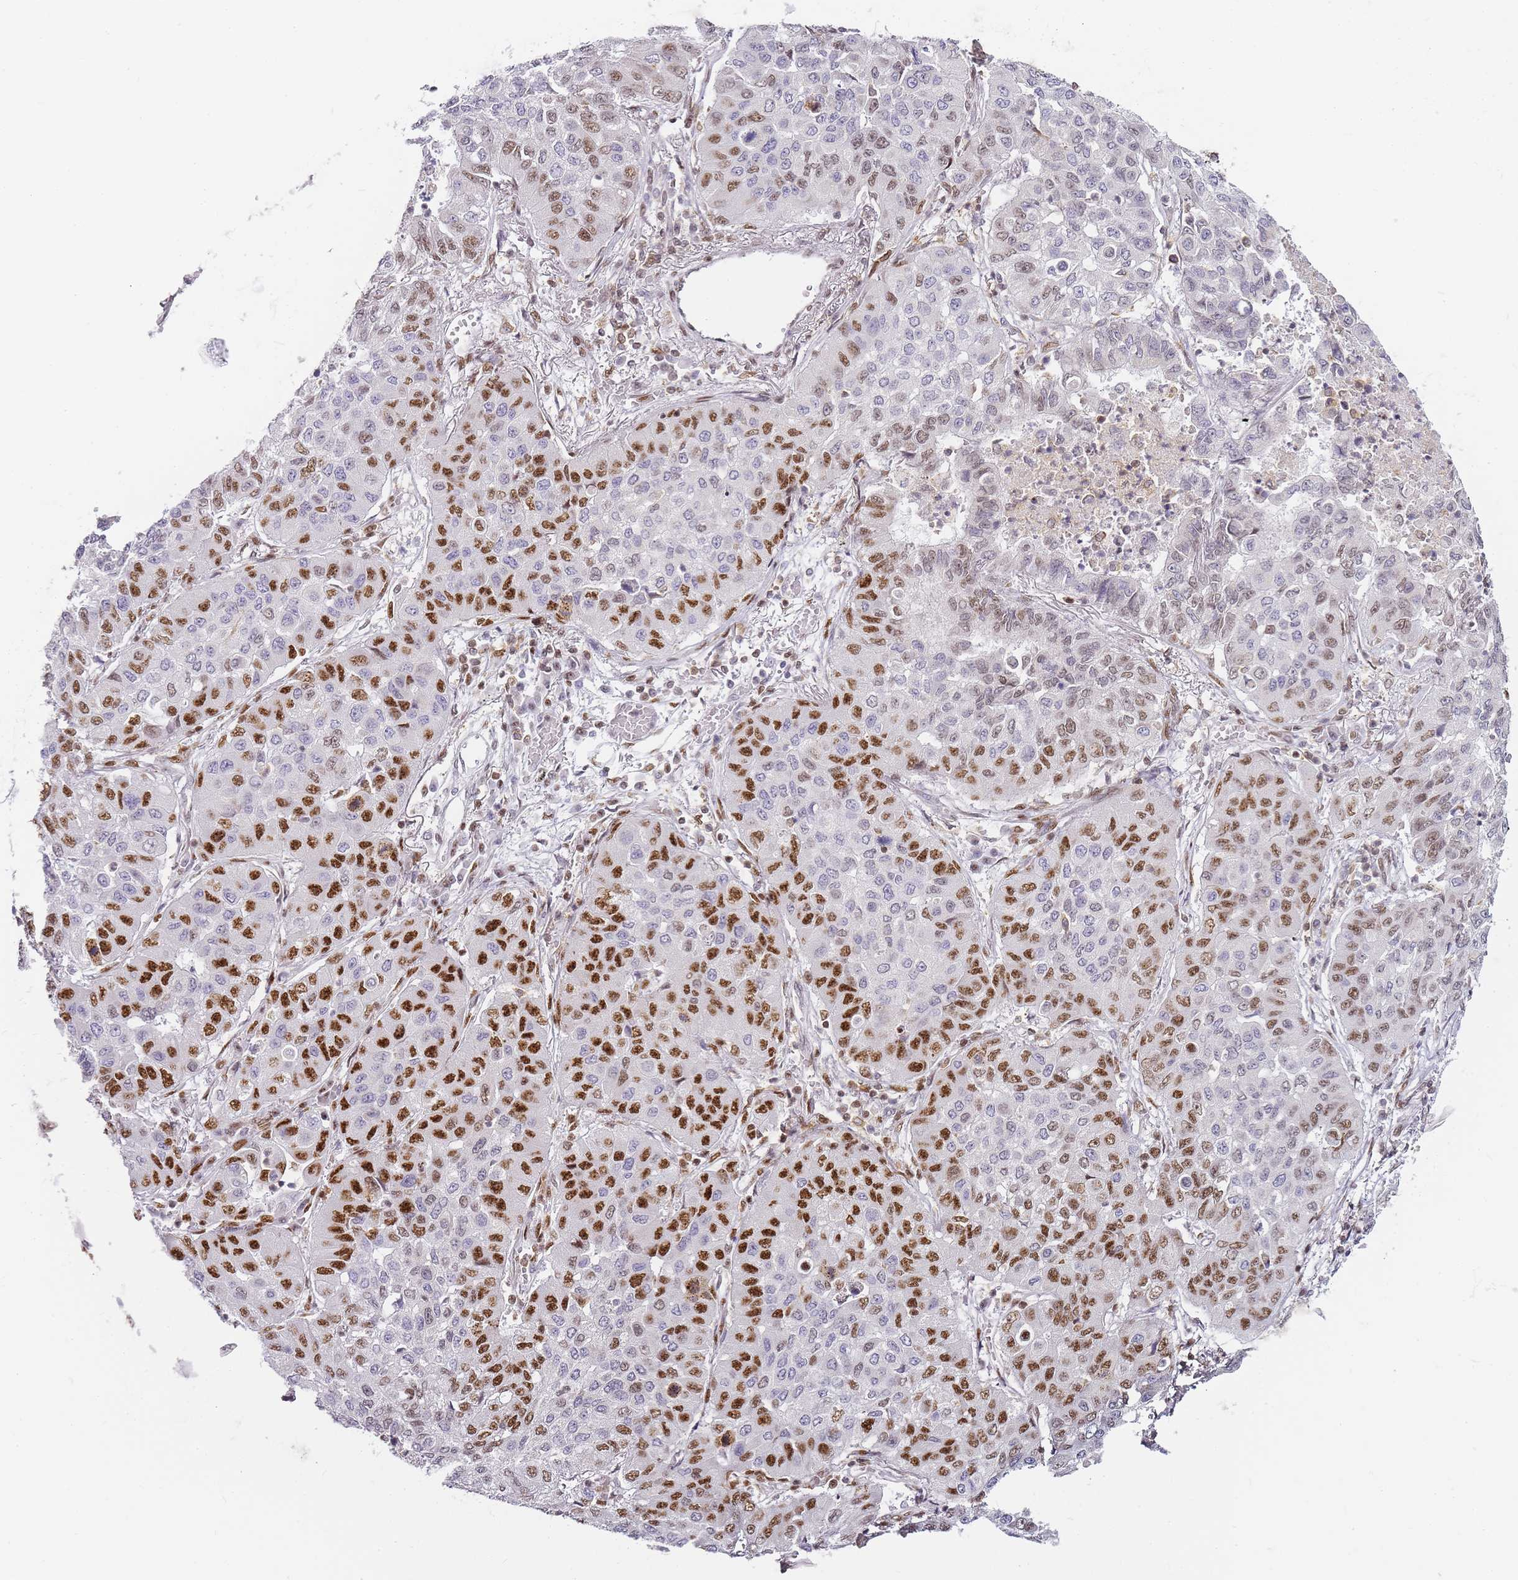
{"staining": {"intensity": "strong", "quantity": "25%-75%", "location": "nuclear"}, "tissue": "lung cancer", "cell_type": "Tumor cells", "image_type": "cancer", "snomed": [{"axis": "morphology", "description": "Squamous cell carcinoma, NOS"}, {"axis": "topography", "description": "Lung"}], "caption": "Squamous cell carcinoma (lung) stained with immunohistochemistry reveals strong nuclear positivity in approximately 25%-75% of tumor cells.", "gene": "JAKMIP1", "patient": {"sex": "male", "age": 74}}